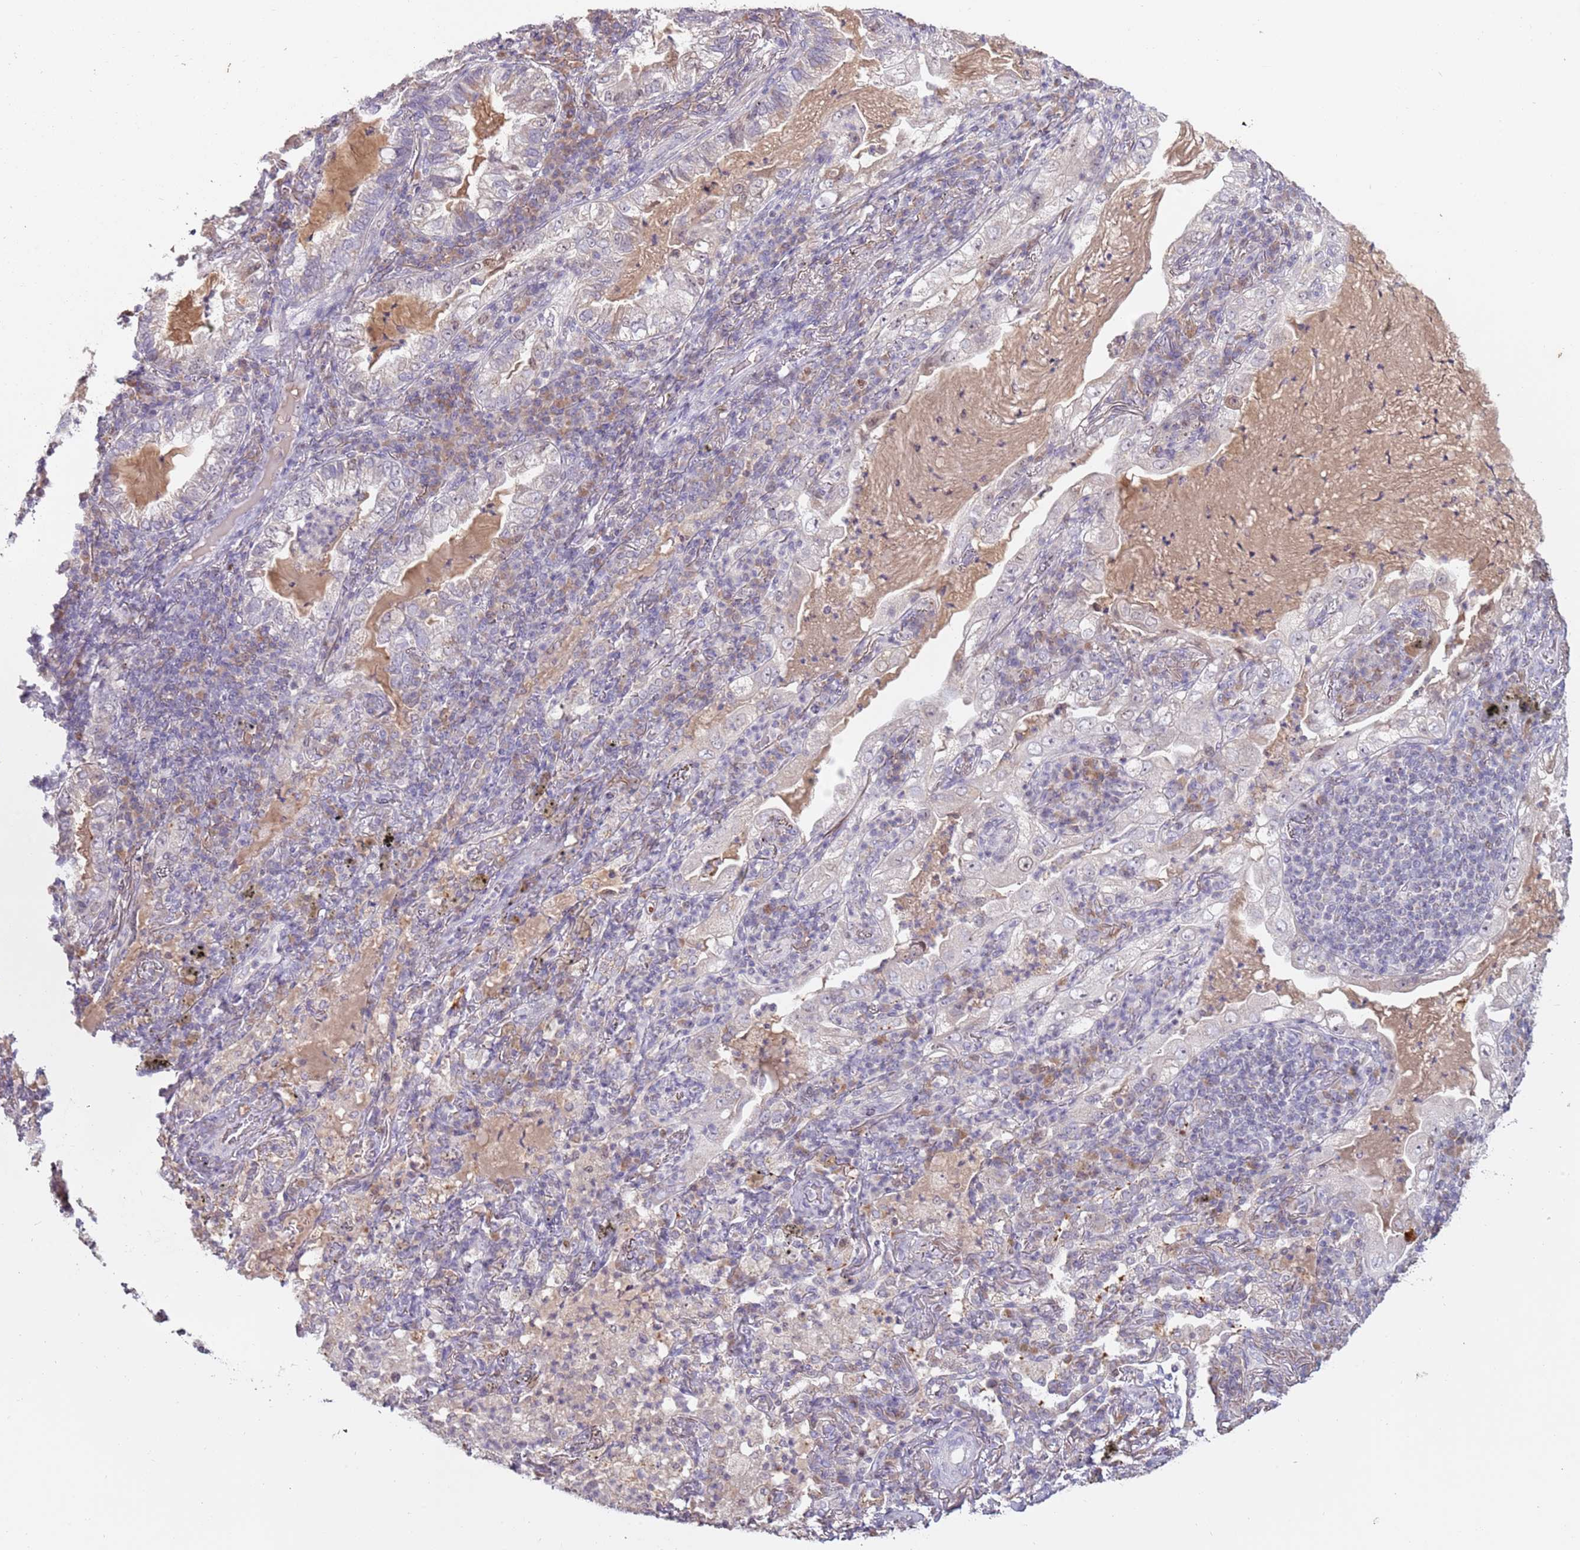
{"staining": {"intensity": "negative", "quantity": "none", "location": "none"}, "tissue": "lung cancer", "cell_type": "Tumor cells", "image_type": "cancer", "snomed": [{"axis": "morphology", "description": "Adenocarcinoma, NOS"}, {"axis": "topography", "description": "Lung"}], "caption": "The histopathology image demonstrates no significant expression in tumor cells of adenocarcinoma (lung).", "gene": "SYS1", "patient": {"sex": "female", "age": 73}}